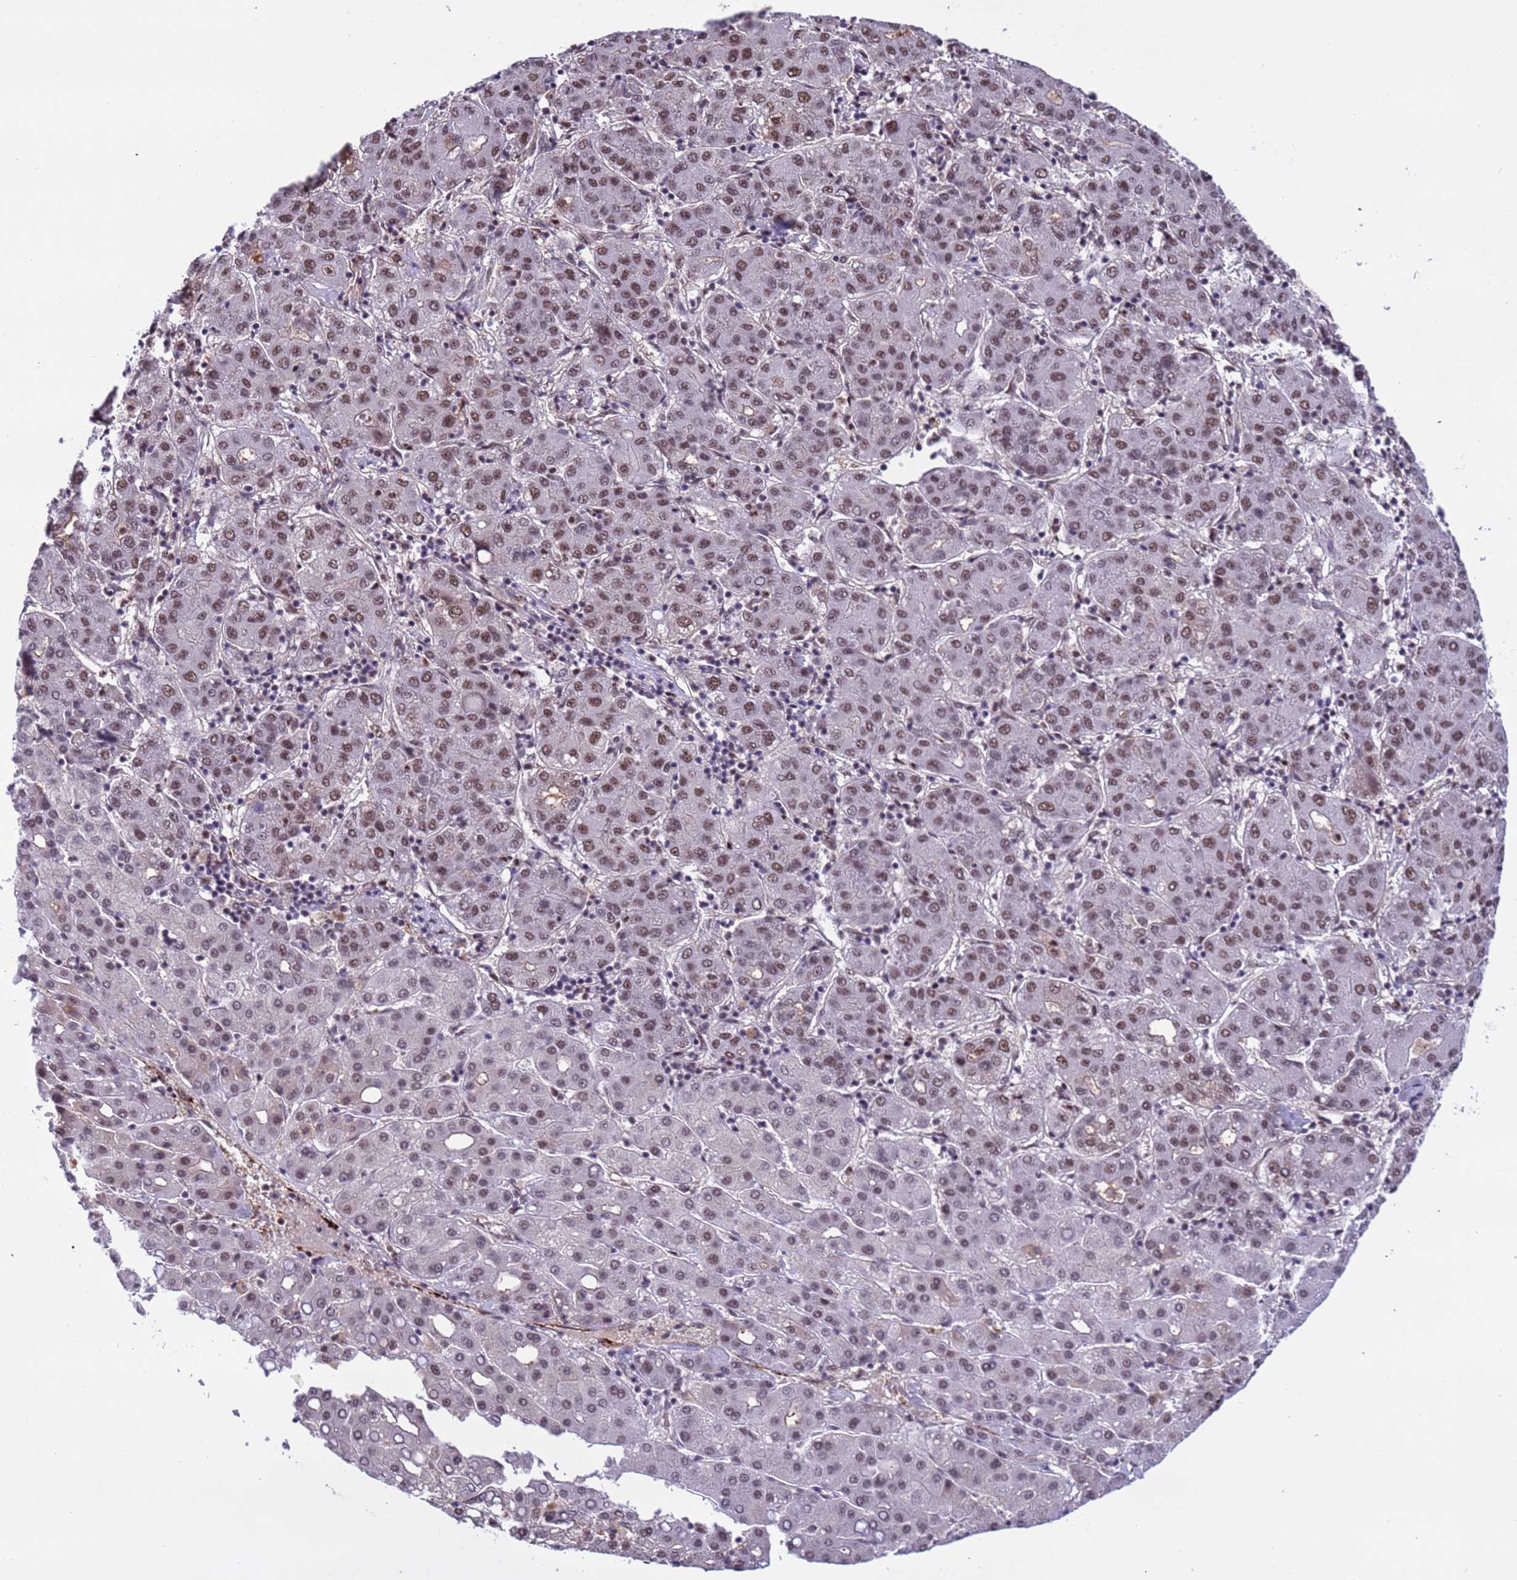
{"staining": {"intensity": "moderate", "quantity": ">75%", "location": "nuclear"}, "tissue": "liver cancer", "cell_type": "Tumor cells", "image_type": "cancer", "snomed": [{"axis": "morphology", "description": "Carcinoma, Hepatocellular, NOS"}, {"axis": "topography", "description": "Liver"}], "caption": "Immunohistochemistry of hepatocellular carcinoma (liver) displays medium levels of moderate nuclear staining in approximately >75% of tumor cells. (DAB IHC with brightfield microscopy, high magnification).", "gene": "SRRT", "patient": {"sex": "male", "age": 65}}